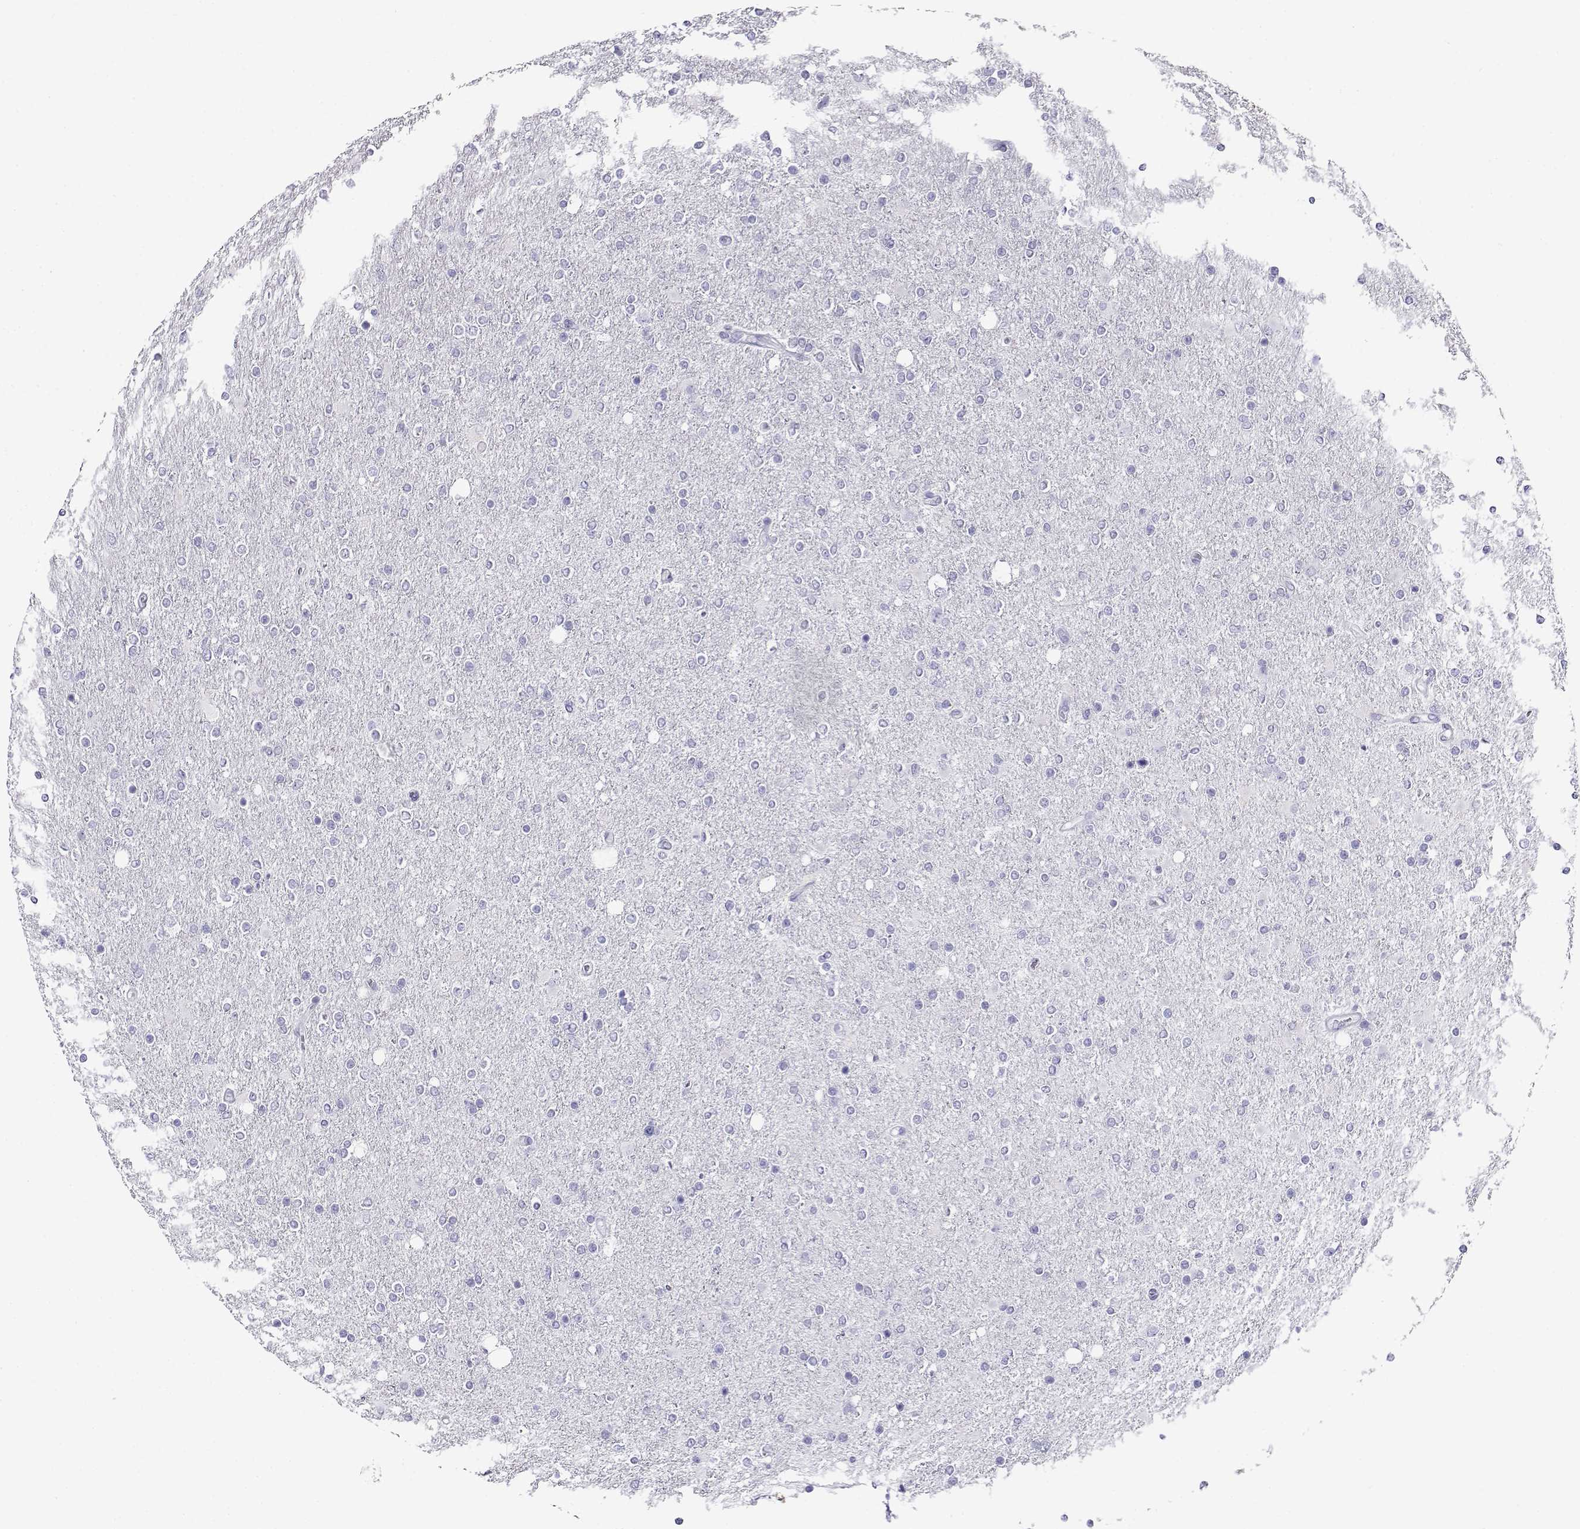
{"staining": {"intensity": "negative", "quantity": "none", "location": "none"}, "tissue": "glioma", "cell_type": "Tumor cells", "image_type": "cancer", "snomed": [{"axis": "morphology", "description": "Glioma, malignant, High grade"}, {"axis": "topography", "description": "Cerebral cortex"}], "caption": "Immunohistochemistry image of human glioma stained for a protein (brown), which reveals no staining in tumor cells.", "gene": "CABS1", "patient": {"sex": "male", "age": 70}}